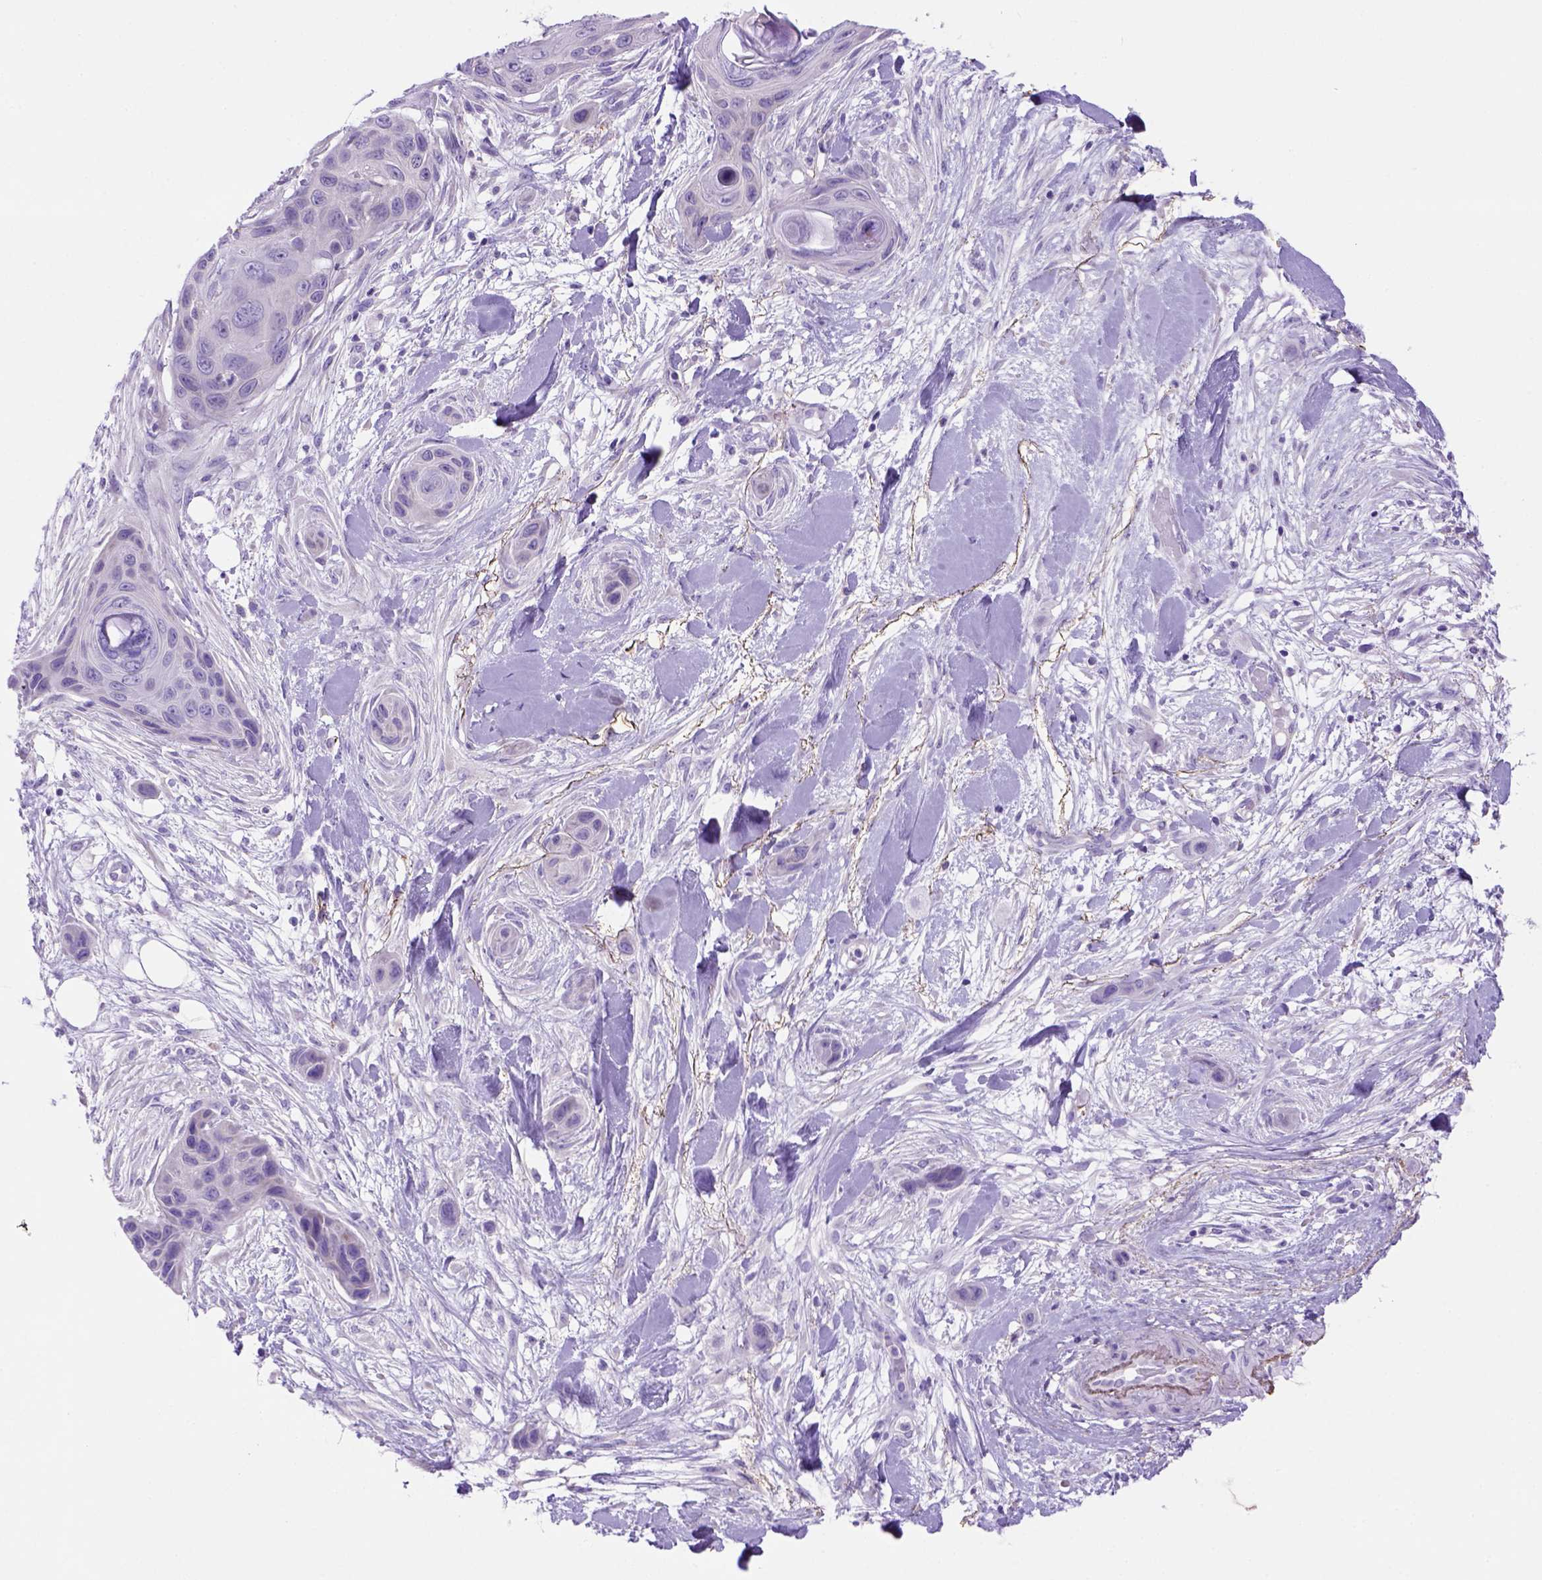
{"staining": {"intensity": "negative", "quantity": "none", "location": "none"}, "tissue": "skin cancer", "cell_type": "Tumor cells", "image_type": "cancer", "snomed": [{"axis": "morphology", "description": "Squamous cell carcinoma, NOS"}, {"axis": "topography", "description": "Skin"}], "caption": "This micrograph is of squamous cell carcinoma (skin) stained with IHC to label a protein in brown with the nuclei are counter-stained blue. There is no expression in tumor cells.", "gene": "SIRPD", "patient": {"sex": "male", "age": 82}}